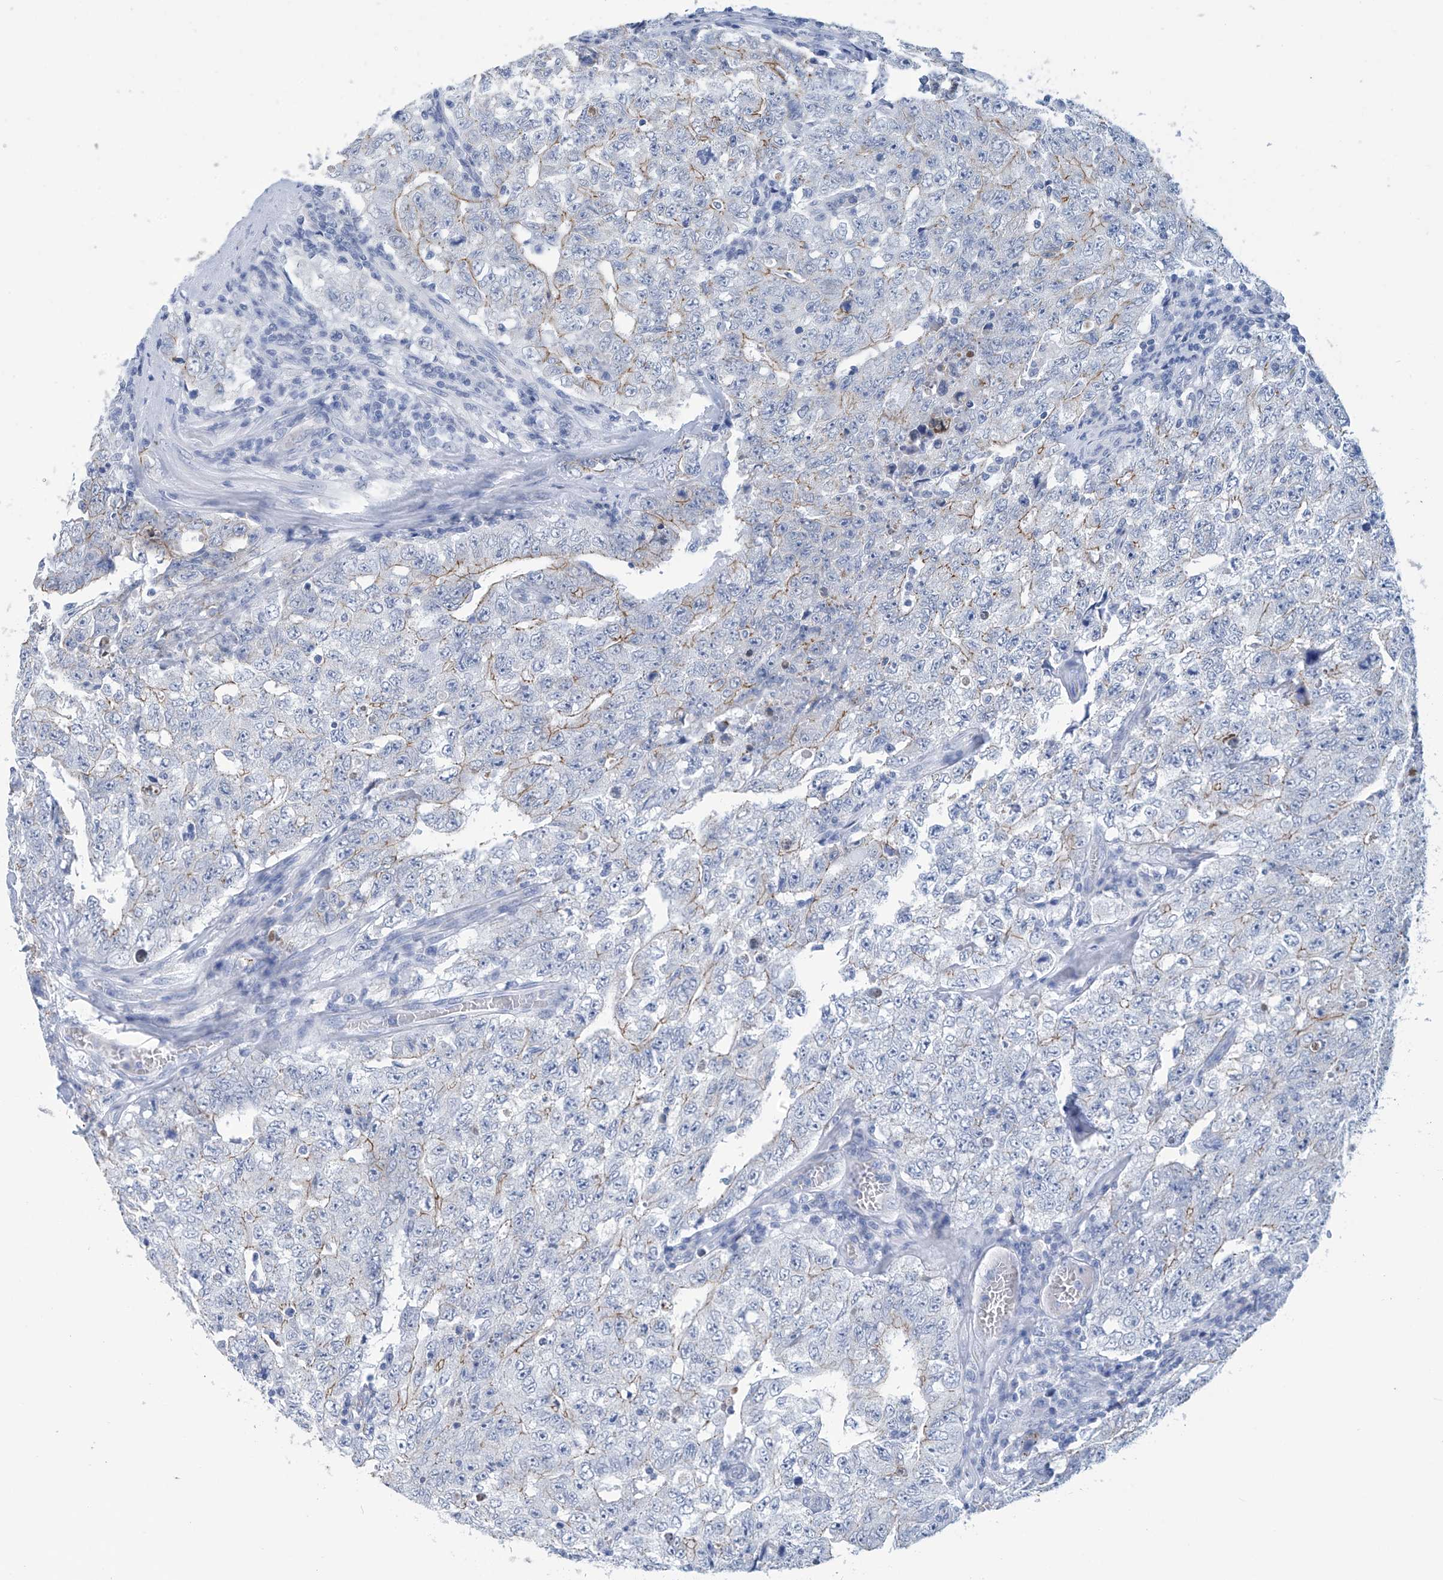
{"staining": {"intensity": "weak", "quantity": "25%-75%", "location": "cytoplasmic/membranous"}, "tissue": "testis cancer", "cell_type": "Tumor cells", "image_type": "cancer", "snomed": [{"axis": "morphology", "description": "Carcinoma, Embryonal, NOS"}, {"axis": "topography", "description": "Testis"}], "caption": "IHC micrograph of neoplastic tissue: testis cancer stained using IHC reveals low levels of weak protein expression localized specifically in the cytoplasmic/membranous of tumor cells, appearing as a cytoplasmic/membranous brown color.", "gene": "DSP", "patient": {"sex": "male", "age": 26}}